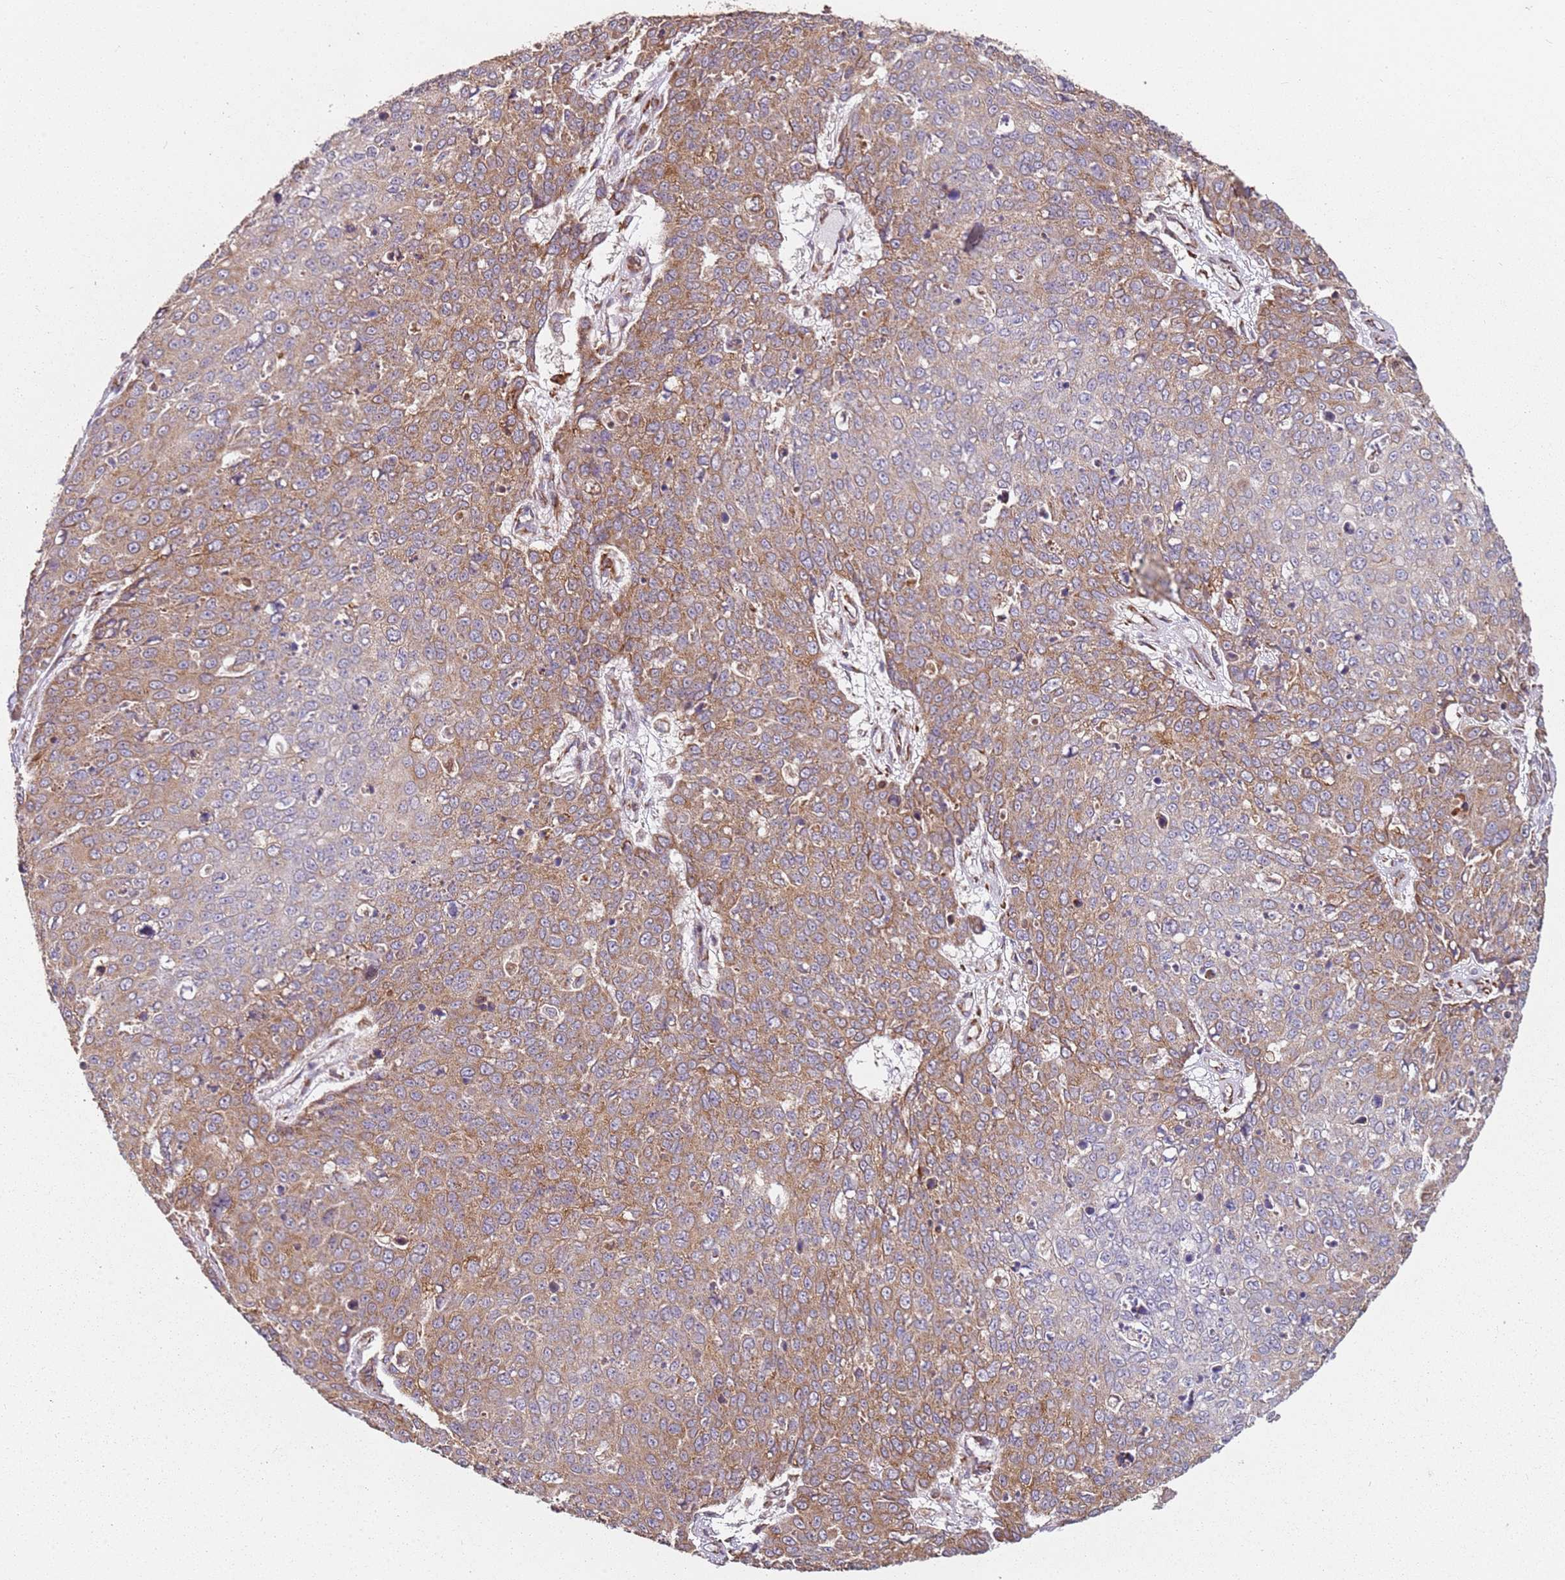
{"staining": {"intensity": "moderate", "quantity": ">75%", "location": "cytoplasmic/membranous"}, "tissue": "skin cancer", "cell_type": "Tumor cells", "image_type": "cancer", "snomed": [{"axis": "morphology", "description": "Squamous cell carcinoma, NOS"}, {"axis": "topography", "description": "Skin"}], "caption": "This image reveals immunohistochemistry staining of human skin cancer, with medium moderate cytoplasmic/membranous expression in approximately >75% of tumor cells.", "gene": "ARFRP1", "patient": {"sex": "male", "age": 71}}